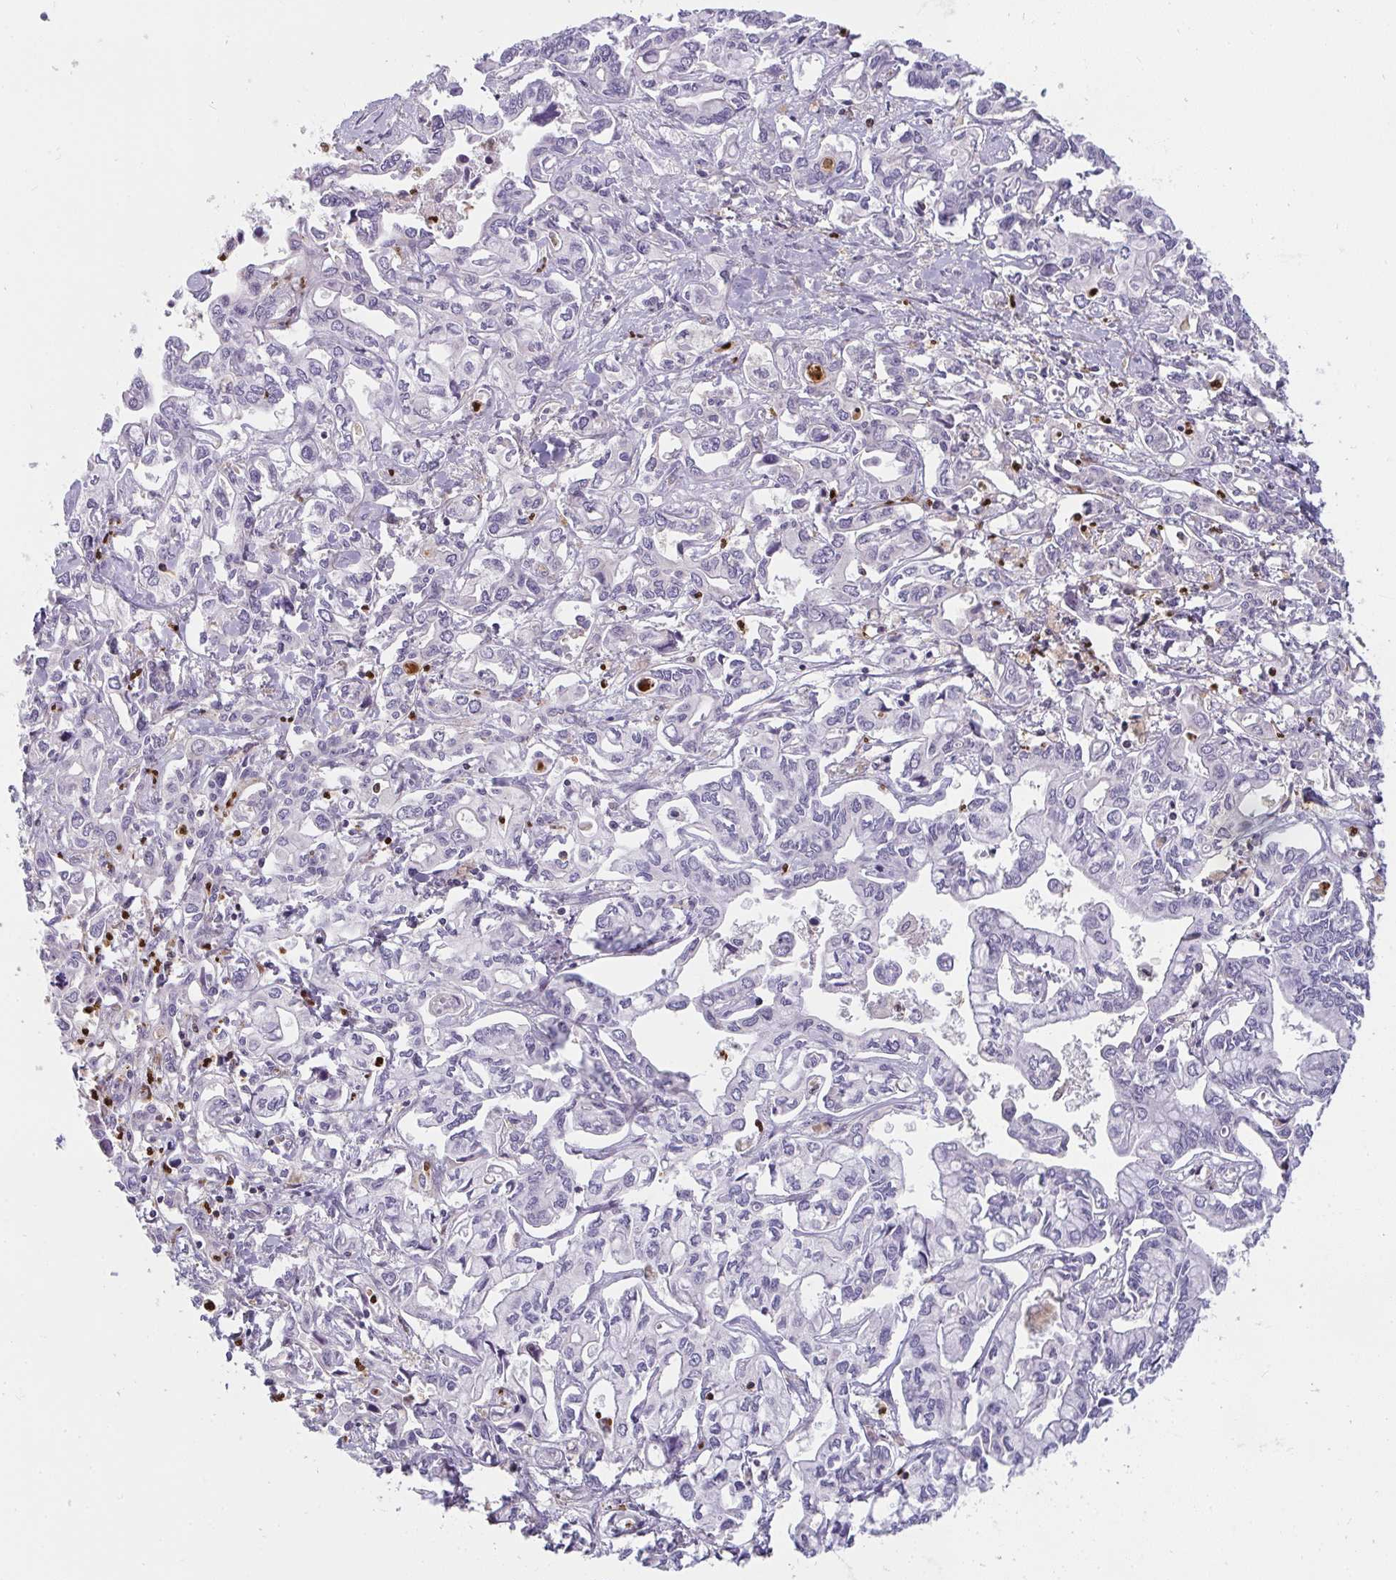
{"staining": {"intensity": "negative", "quantity": "none", "location": "none"}, "tissue": "liver cancer", "cell_type": "Tumor cells", "image_type": "cancer", "snomed": [{"axis": "morphology", "description": "Cholangiocarcinoma"}, {"axis": "topography", "description": "Liver"}], "caption": "Human liver cholangiocarcinoma stained for a protein using IHC shows no expression in tumor cells.", "gene": "CSF3R", "patient": {"sex": "female", "age": 64}}